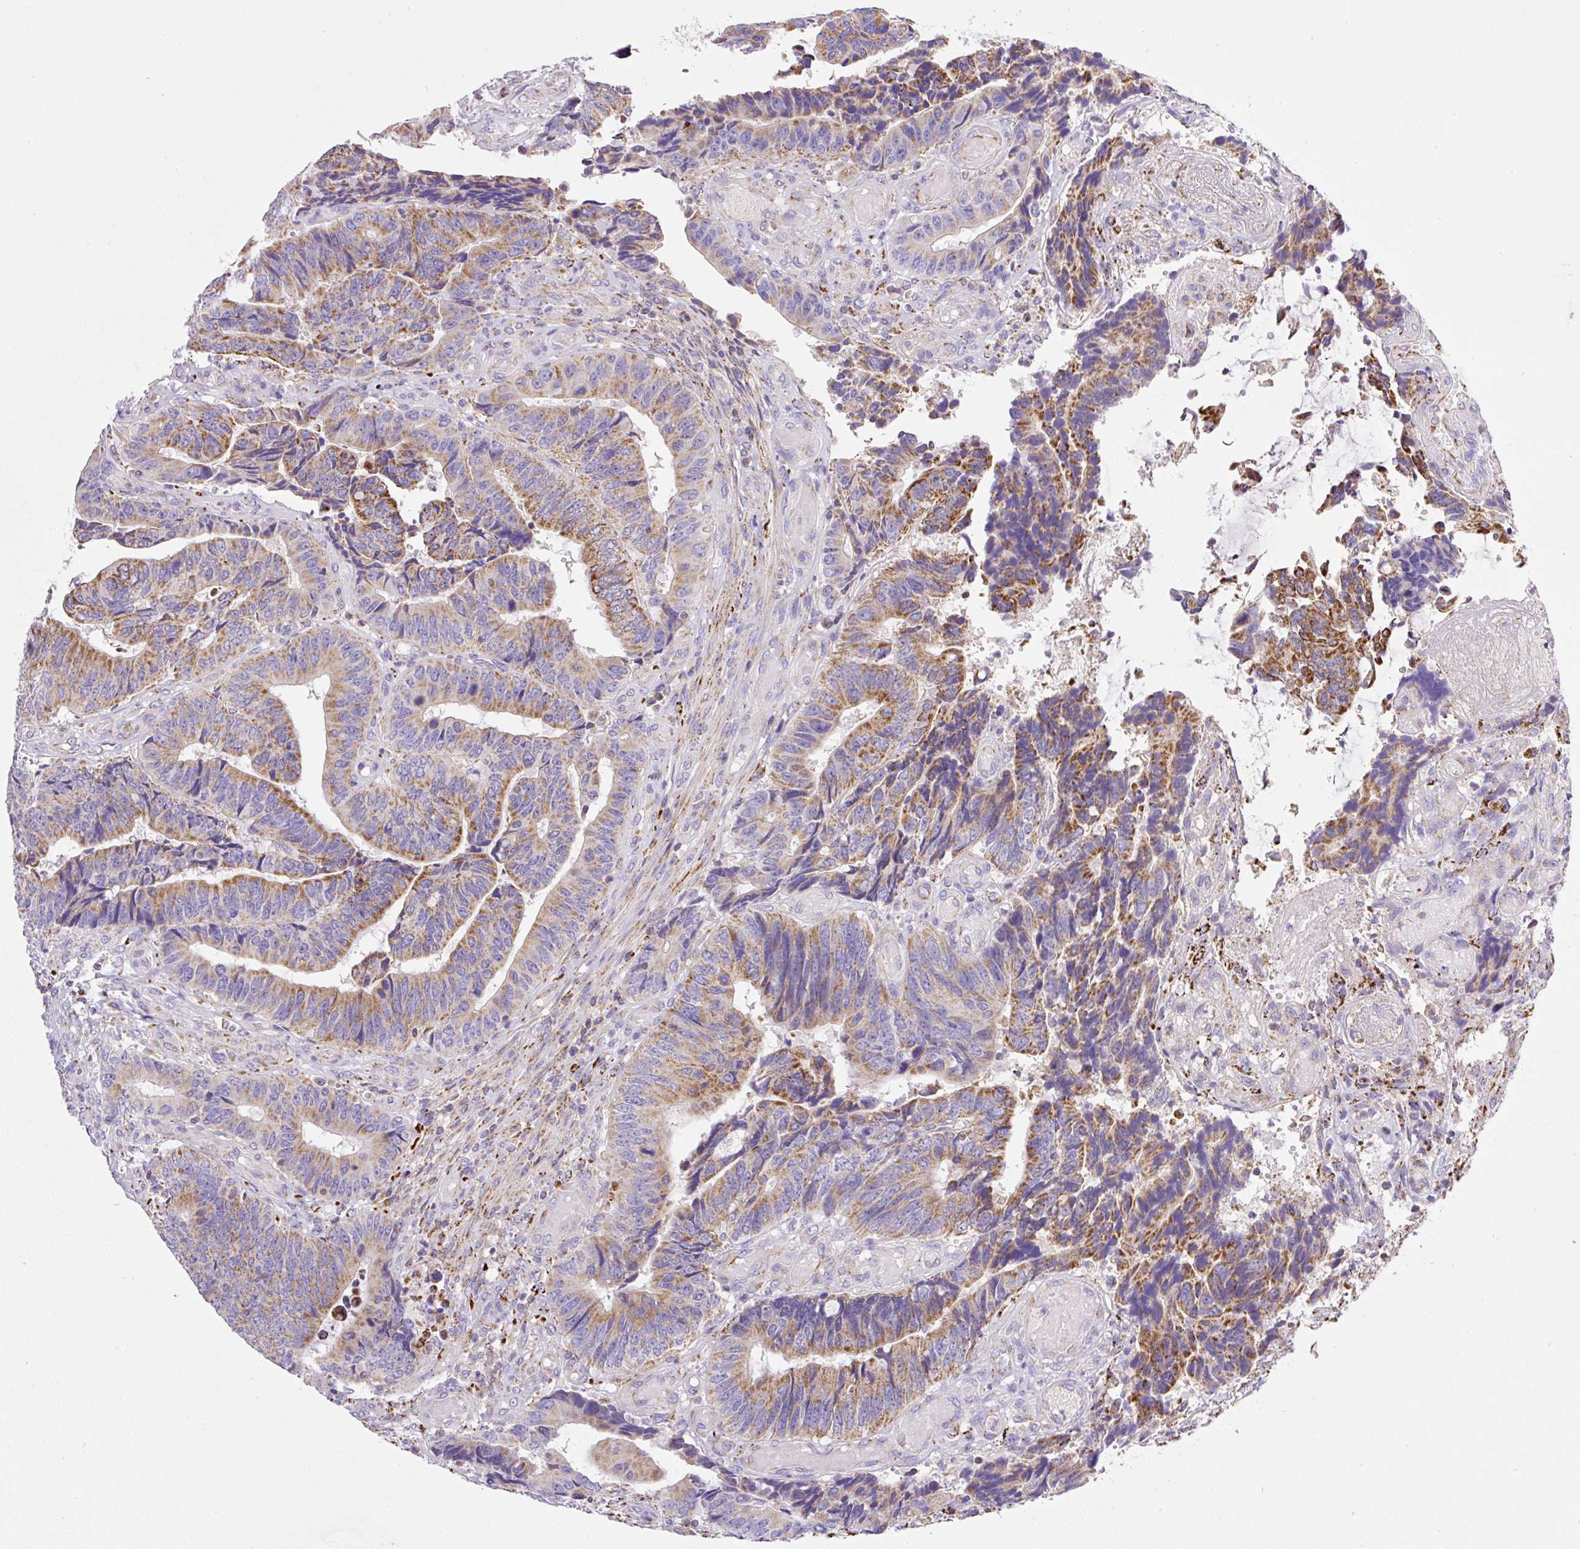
{"staining": {"intensity": "moderate", "quantity": "25%-75%", "location": "cytoplasmic/membranous"}, "tissue": "colorectal cancer", "cell_type": "Tumor cells", "image_type": "cancer", "snomed": [{"axis": "morphology", "description": "Adenocarcinoma, NOS"}, {"axis": "topography", "description": "Colon"}], "caption": "IHC (DAB) staining of colorectal adenocarcinoma demonstrates moderate cytoplasmic/membranous protein staining in about 25%-75% of tumor cells.", "gene": "NF1", "patient": {"sex": "male", "age": 87}}